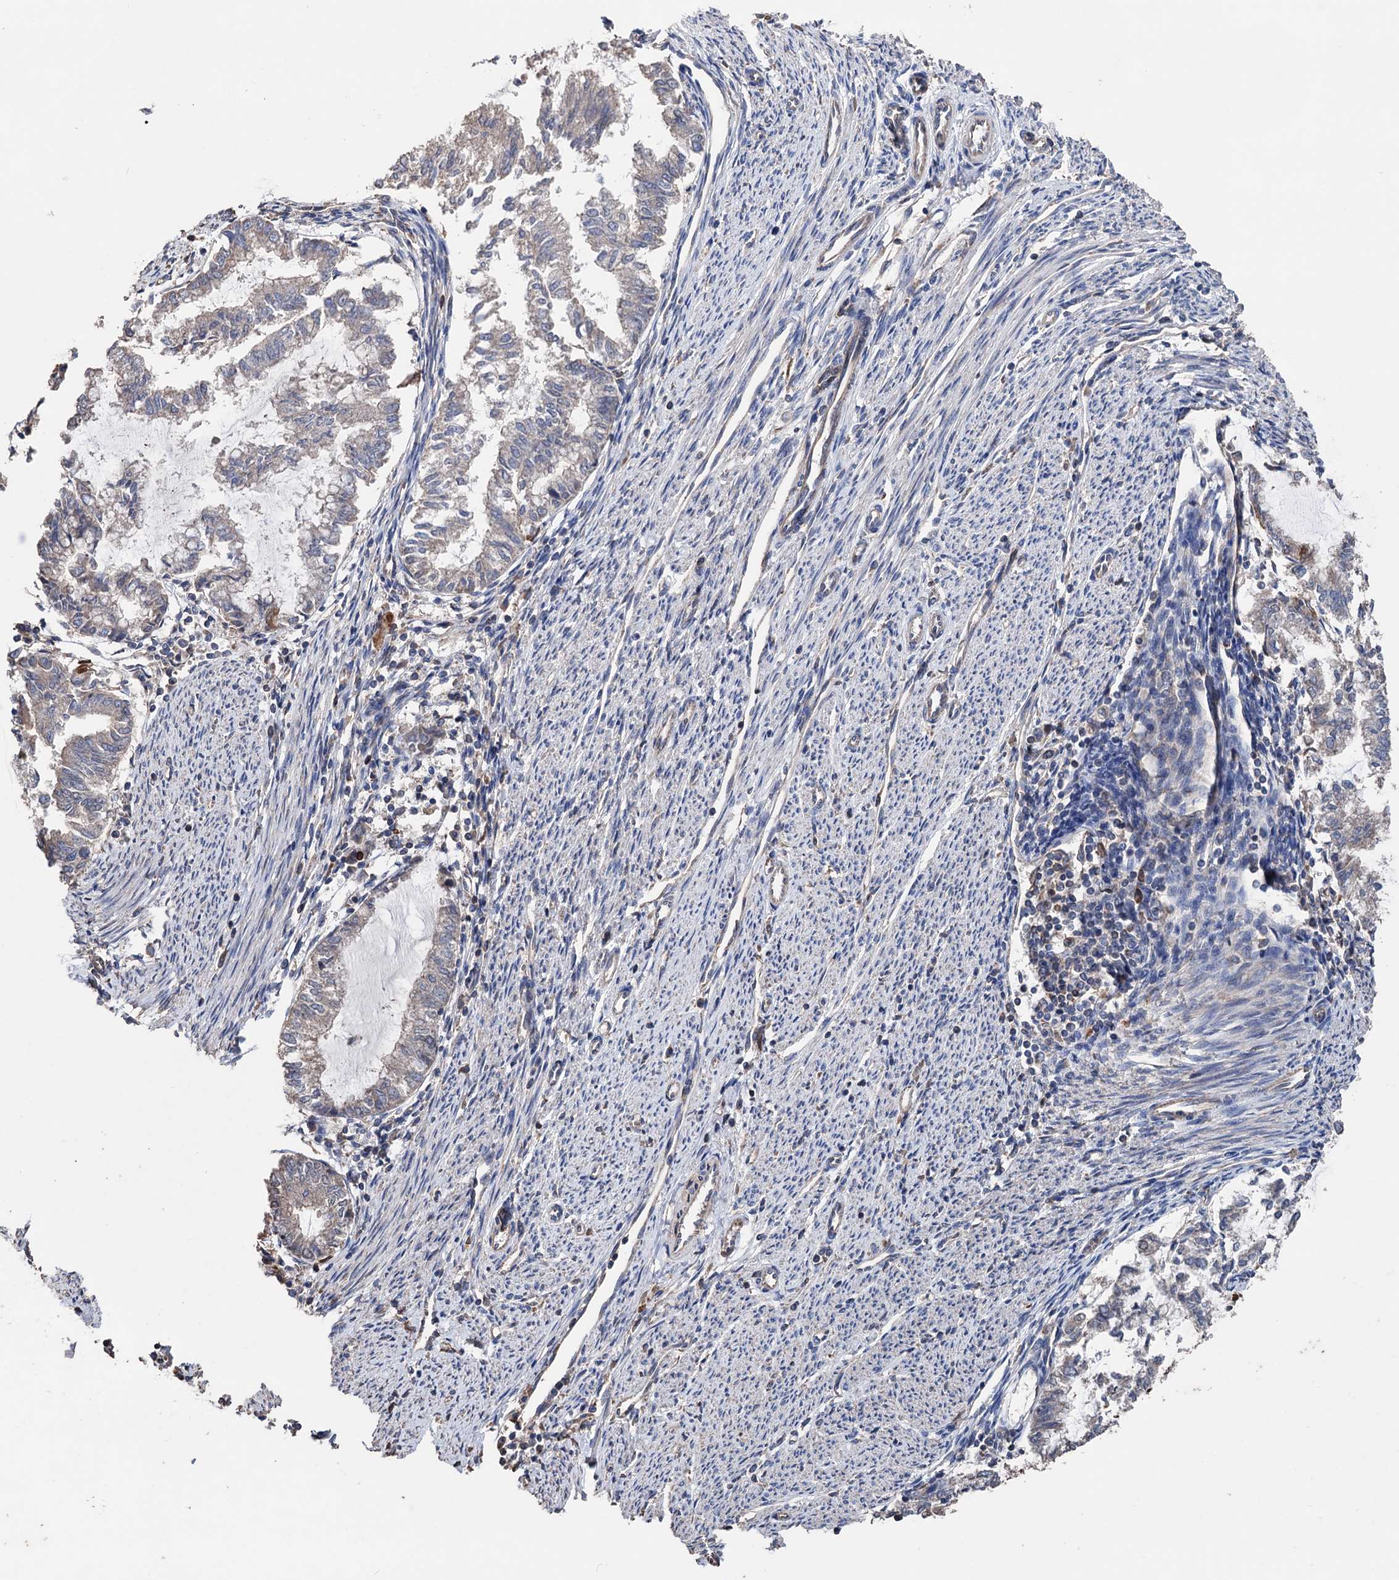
{"staining": {"intensity": "negative", "quantity": "none", "location": "none"}, "tissue": "endometrial cancer", "cell_type": "Tumor cells", "image_type": "cancer", "snomed": [{"axis": "morphology", "description": "Adenocarcinoma, NOS"}, {"axis": "topography", "description": "Endometrium"}], "caption": "Immunohistochemical staining of endometrial cancer reveals no significant expression in tumor cells.", "gene": "STING1", "patient": {"sex": "female", "age": 79}}